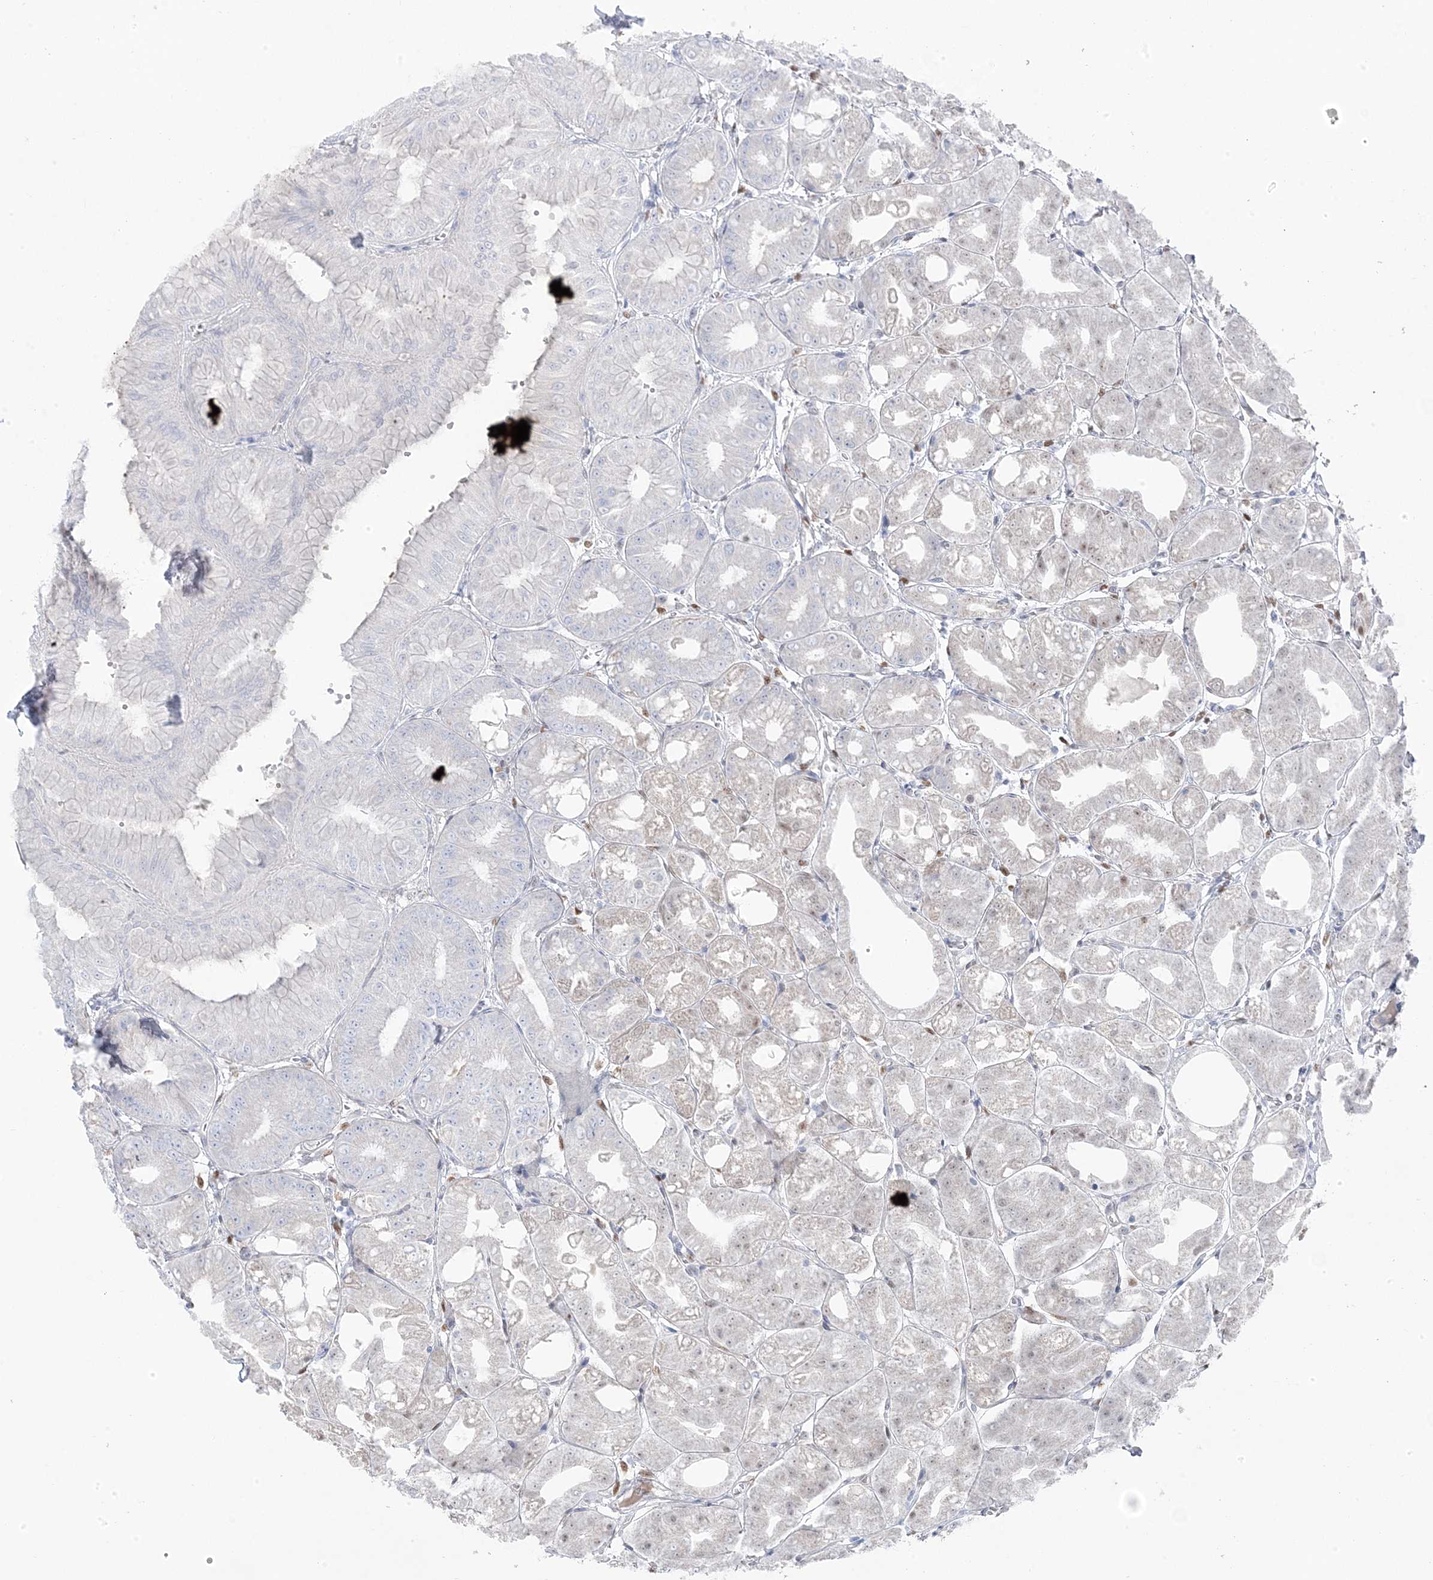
{"staining": {"intensity": "negative", "quantity": "none", "location": "none"}, "tissue": "stomach", "cell_type": "Glandular cells", "image_type": "normal", "snomed": [{"axis": "morphology", "description": "Normal tissue, NOS"}, {"axis": "topography", "description": "Stomach, lower"}], "caption": "IHC histopathology image of normal human stomach stained for a protein (brown), which exhibits no staining in glandular cells.", "gene": "PPOX", "patient": {"sex": "male", "age": 71}}